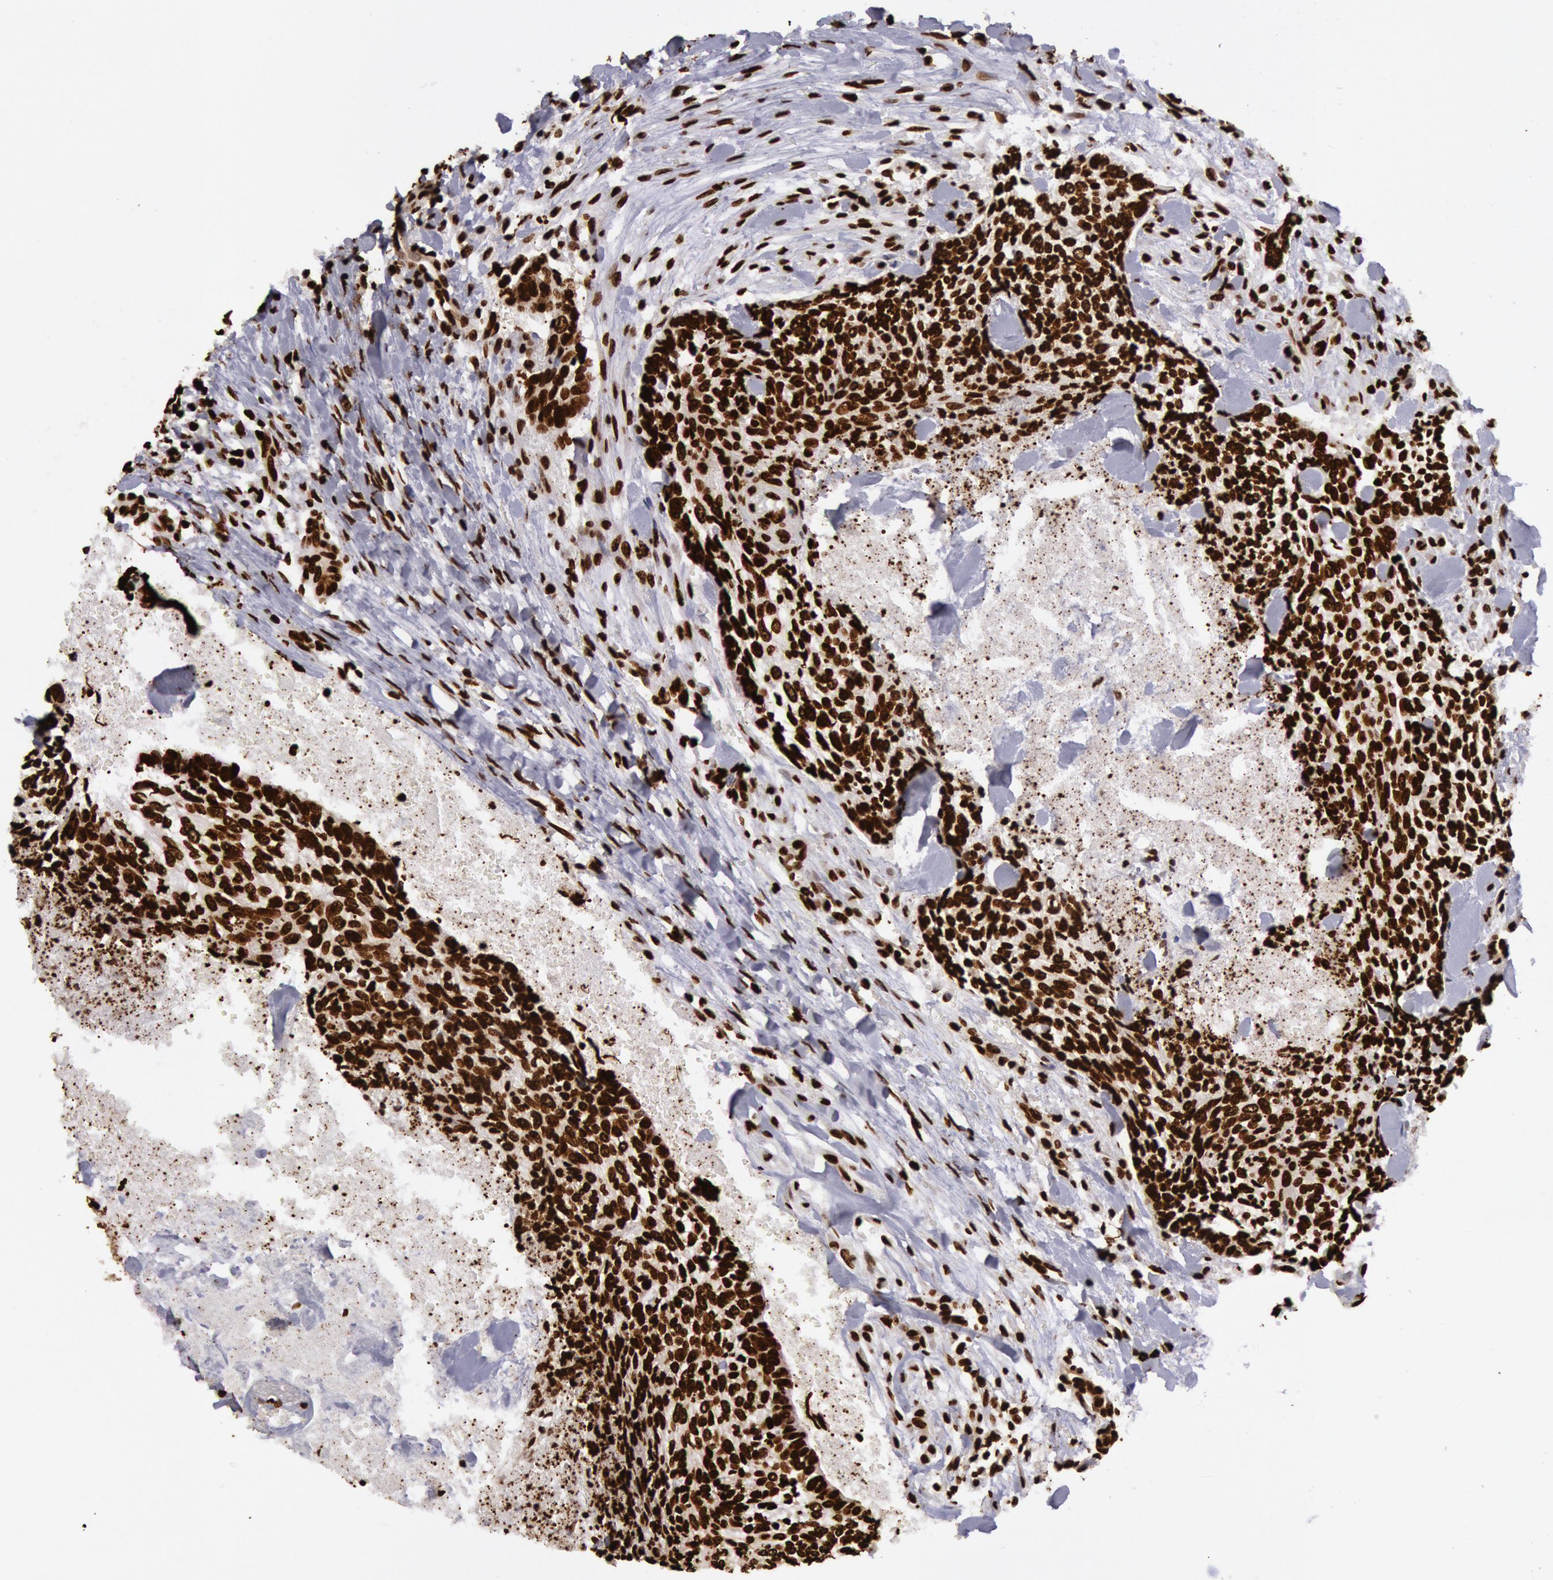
{"staining": {"intensity": "strong", "quantity": ">75%", "location": "nuclear"}, "tissue": "head and neck cancer", "cell_type": "Tumor cells", "image_type": "cancer", "snomed": [{"axis": "morphology", "description": "Squamous cell carcinoma, NOS"}, {"axis": "topography", "description": "Salivary gland"}, {"axis": "topography", "description": "Head-Neck"}], "caption": "Immunohistochemical staining of human head and neck cancer (squamous cell carcinoma) shows high levels of strong nuclear staining in approximately >75% of tumor cells. The protein is stained brown, and the nuclei are stained in blue (DAB (3,3'-diaminobenzidine) IHC with brightfield microscopy, high magnification).", "gene": "H3-4", "patient": {"sex": "male", "age": 70}}